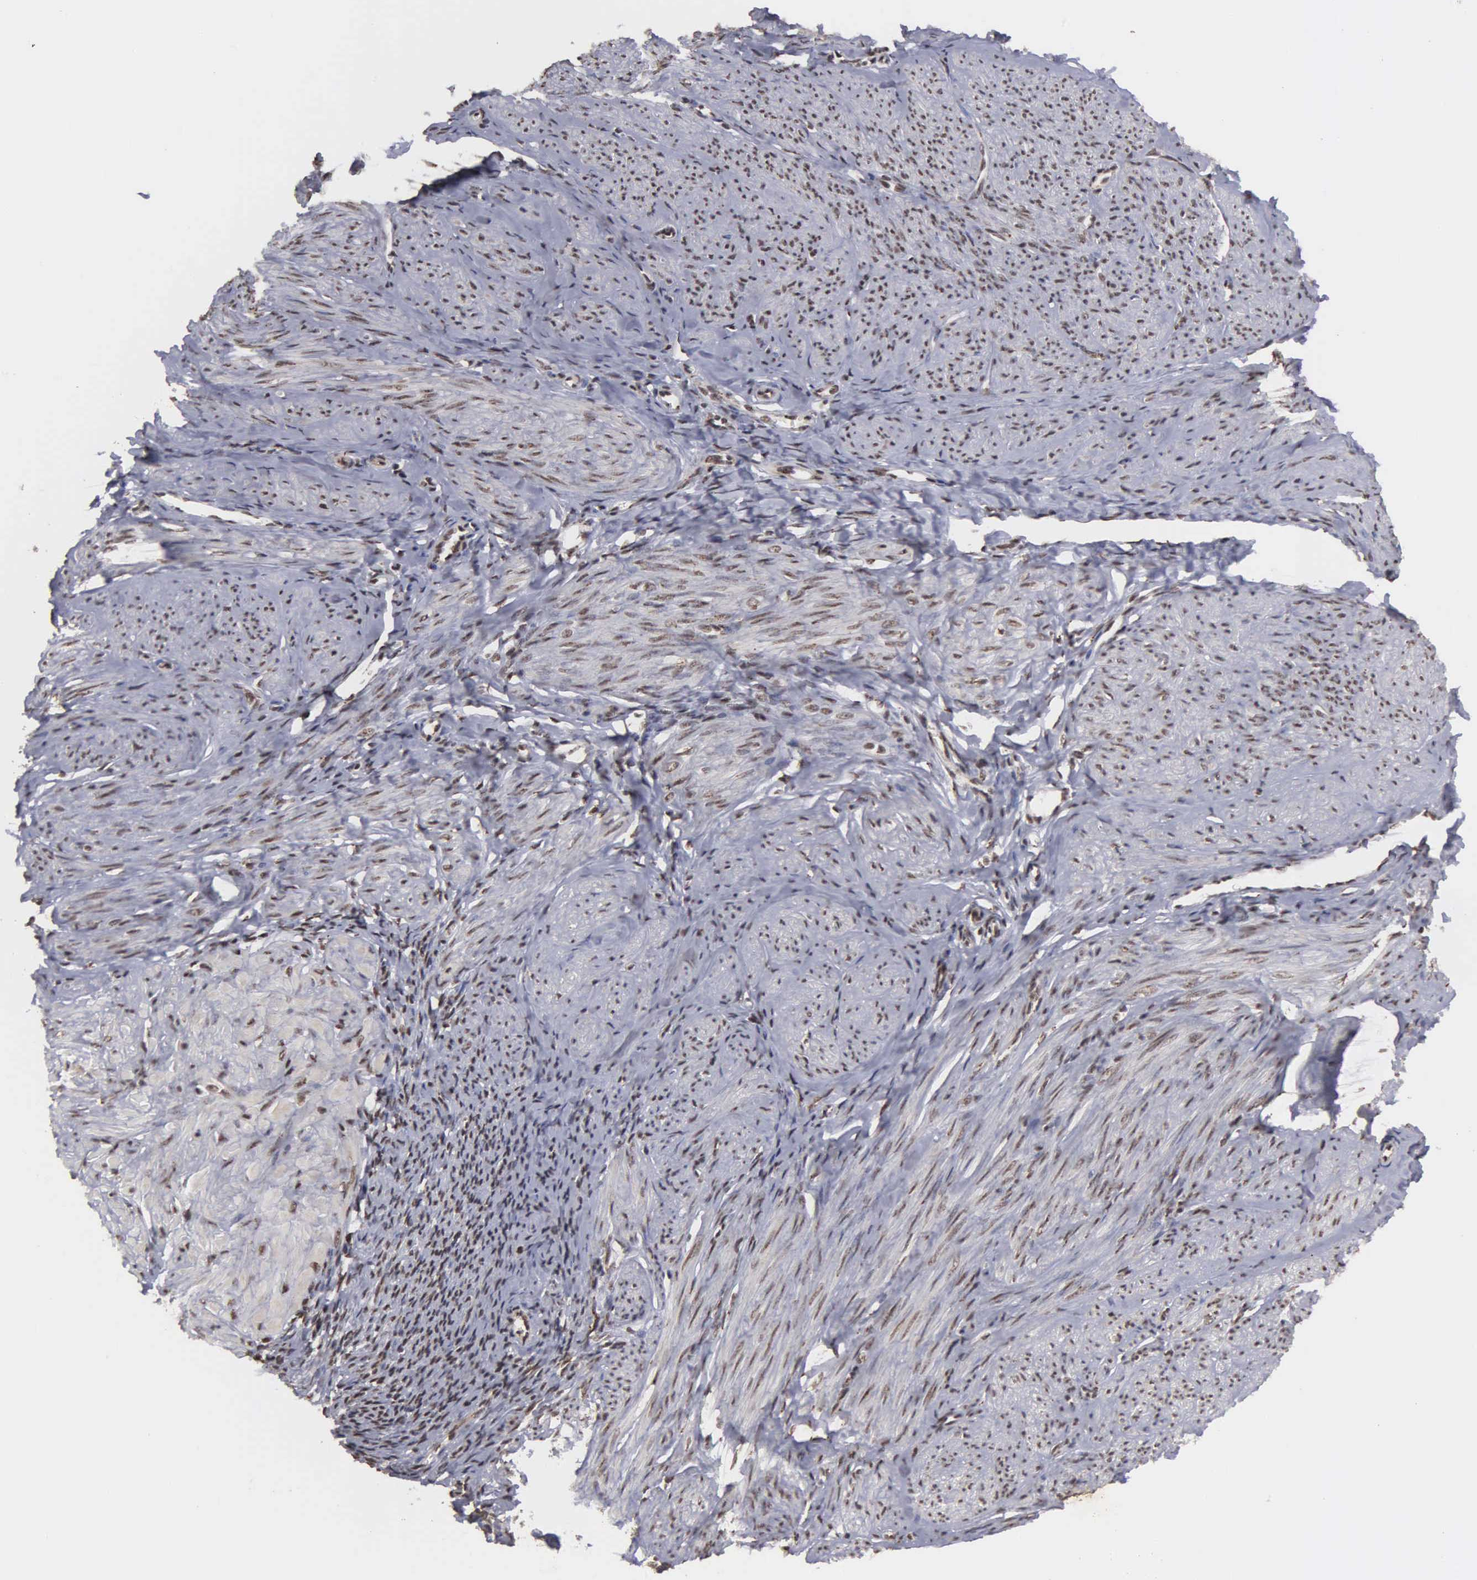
{"staining": {"intensity": "moderate", "quantity": "25%-75%", "location": "nuclear"}, "tissue": "smooth muscle", "cell_type": "Smooth muscle cells", "image_type": "normal", "snomed": [{"axis": "morphology", "description": "Normal tissue, NOS"}, {"axis": "topography", "description": "Uterus"}], "caption": "Immunohistochemistry (IHC) photomicrograph of benign smooth muscle stained for a protein (brown), which displays medium levels of moderate nuclear expression in approximately 25%-75% of smooth muscle cells.", "gene": "GTF2A1", "patient": {"sex": "female", "age": 45}}